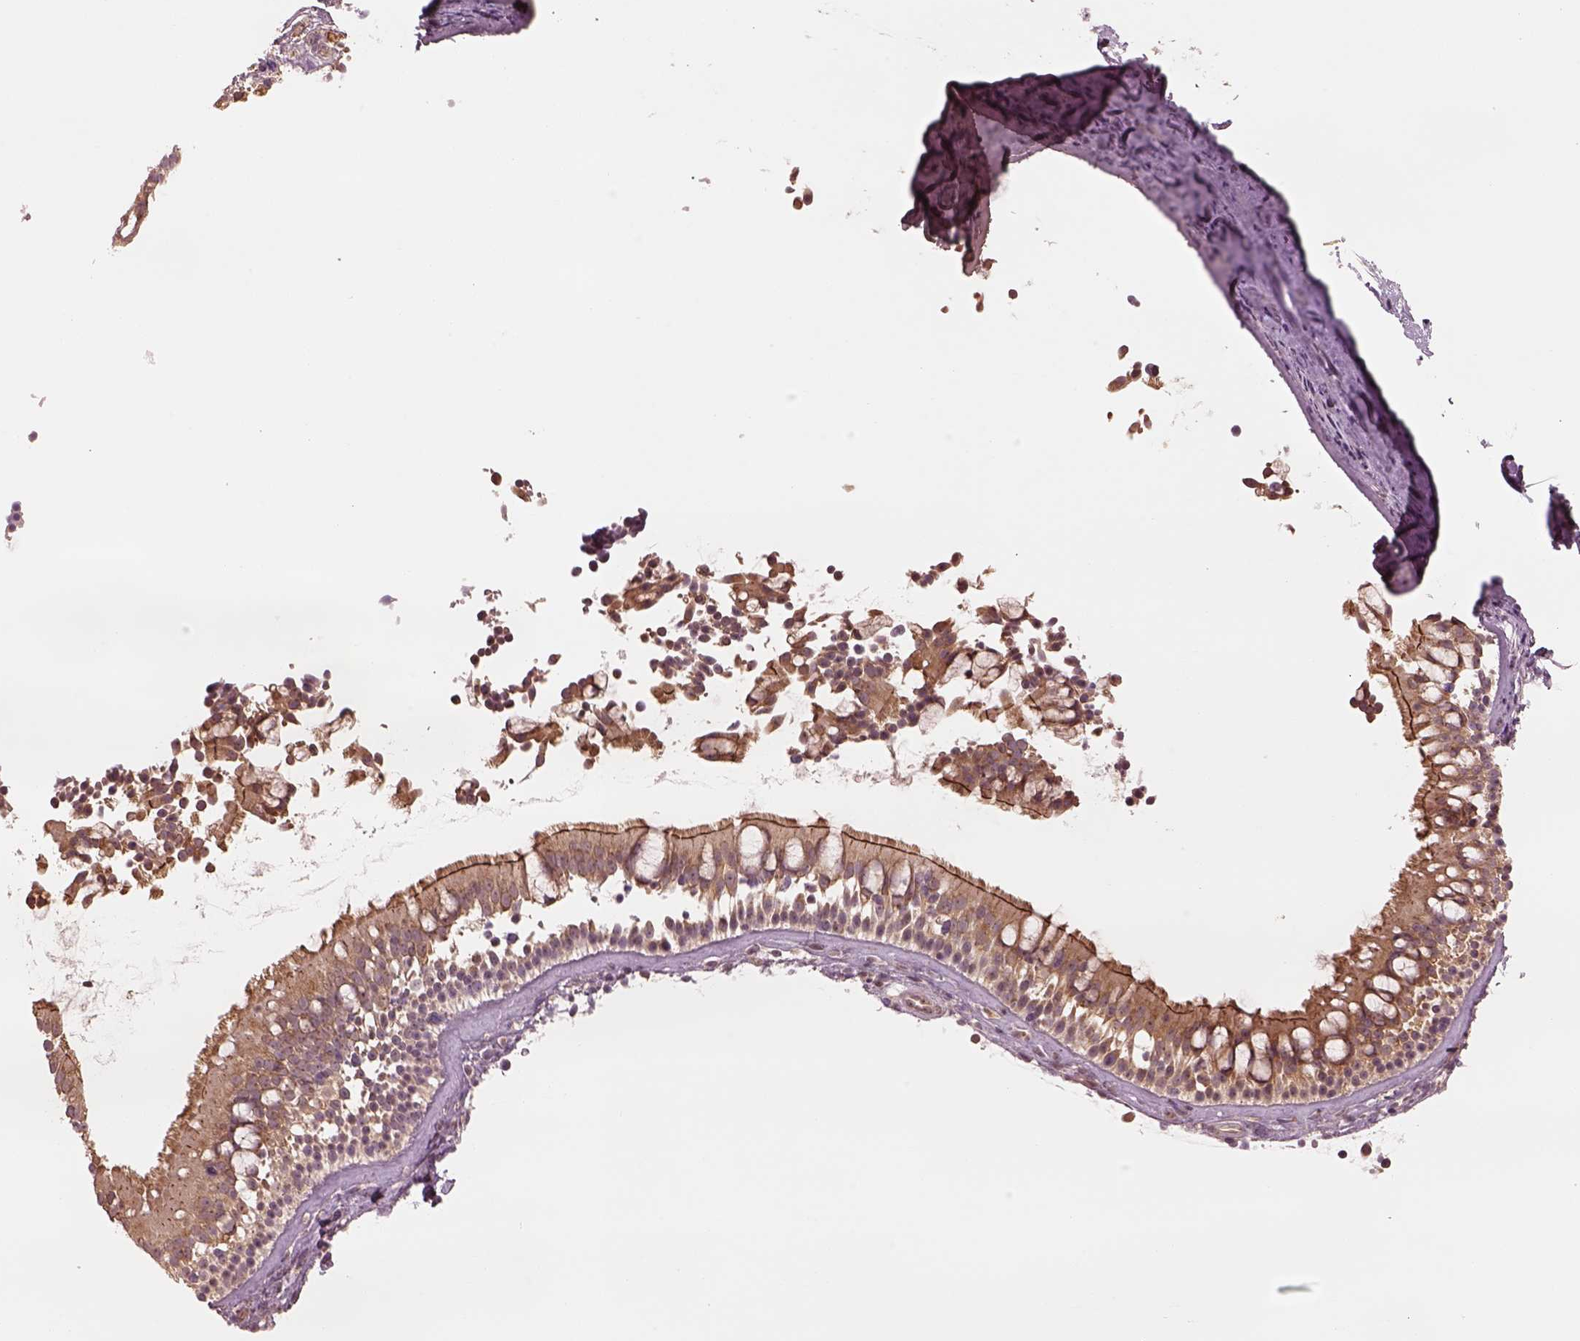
{"staining": {"intensity": "moderate", "quantity": ">75%", "location": "cytoplasmic/membranous"}, "tissue": "nasopharynx", "cell_type": "Respiratory epithelial cells", "image_type": "normal", "snomed": [{"axis": "morphology", "description": "Normal tissue, NOS"}, {"axis": "topography", "description": "Nasopharynx"}], "caption": "Unremarkable nasopharynx demonstrates moderate cytoplasmic/membranous positivity in about >75% of respiratory epithelial cells (Brightfield microscopy of DAB IHC at high magnification)..", "gene": "RPS5", "patient": {"sex": "male", "age": 68}}